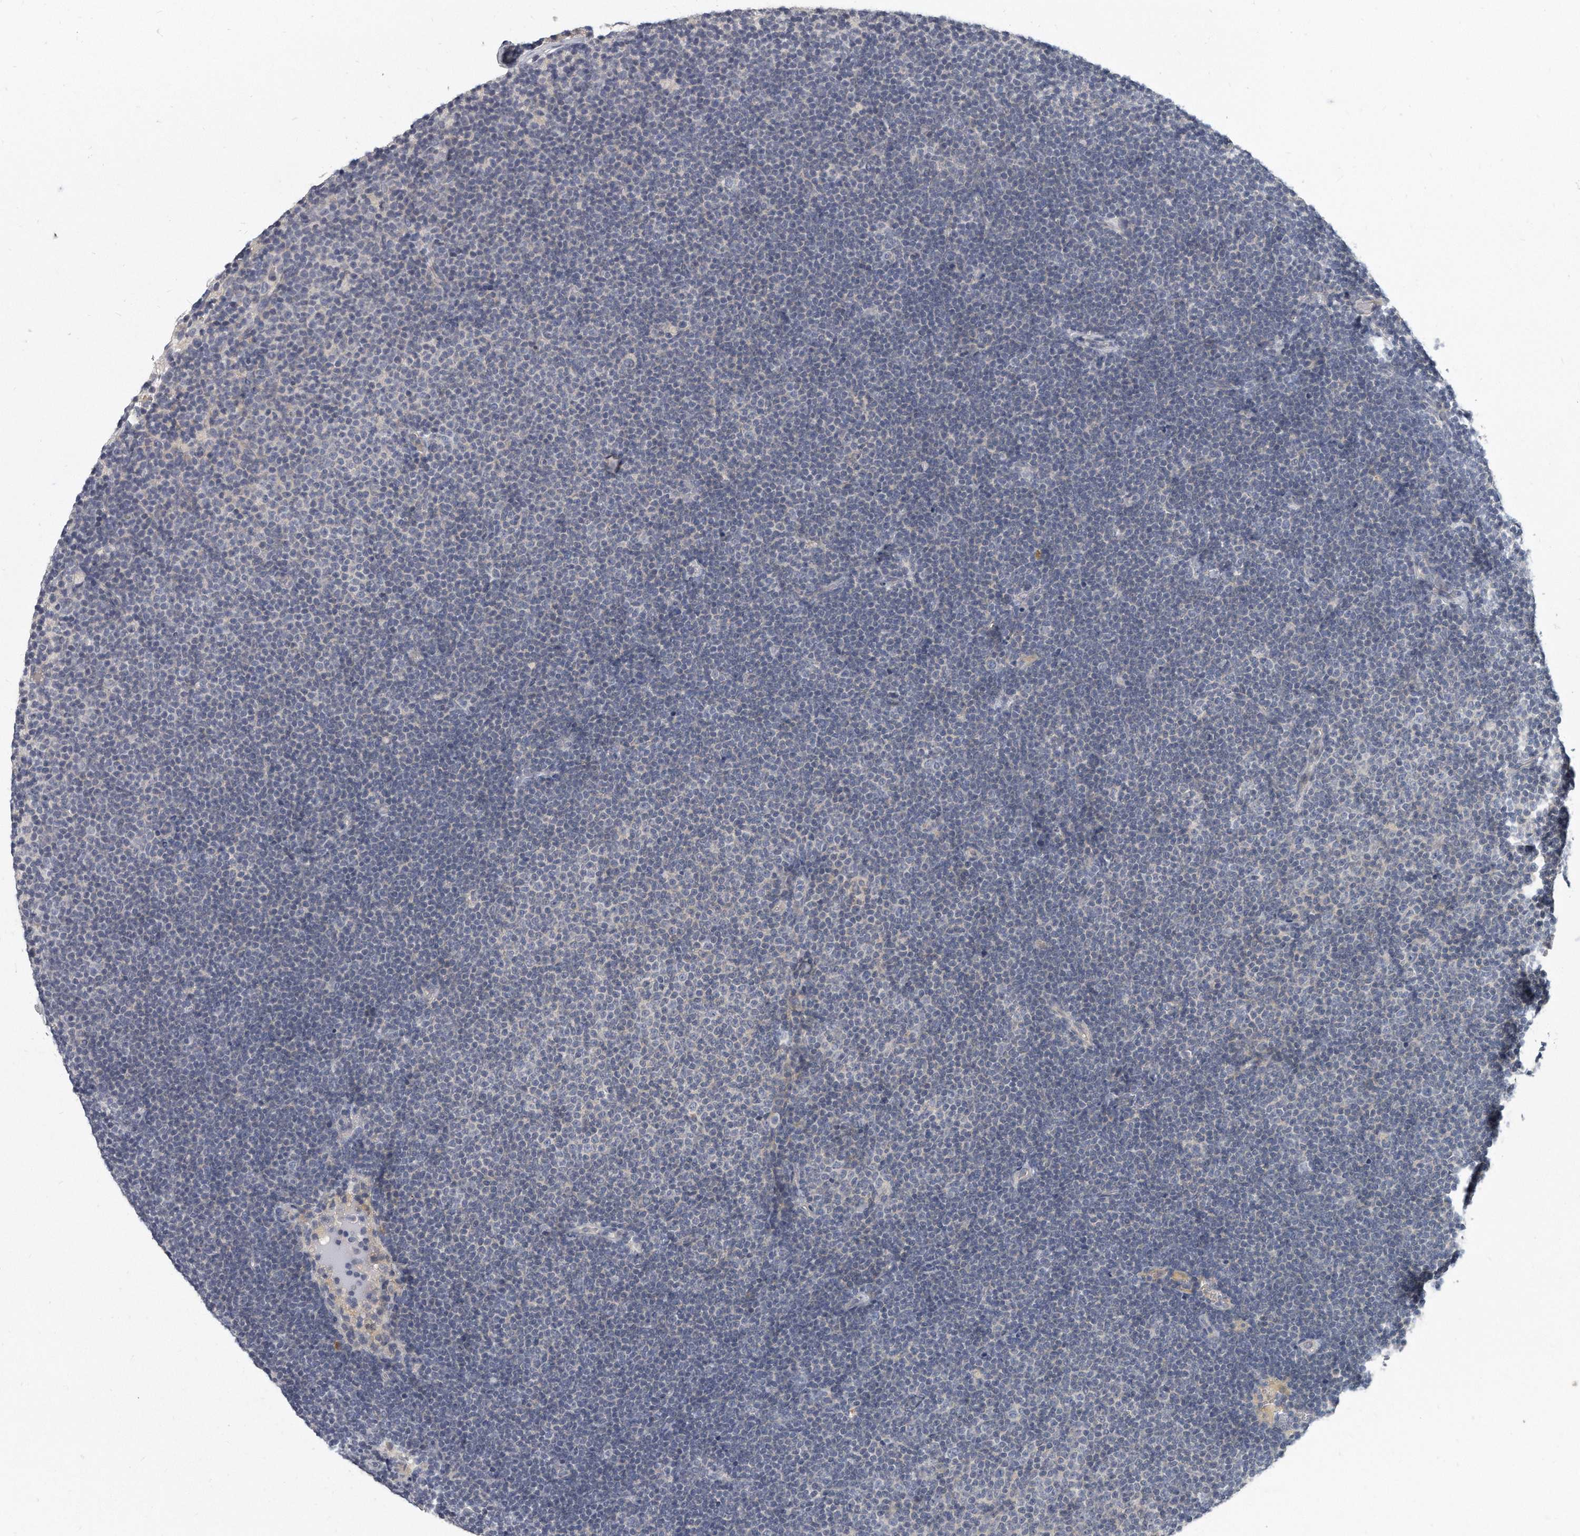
{"staining": {"intensity": "negative", "quantity": "none", "location": "none"}, "tissue": "lymphoma", "cell_type": "Tumor cells", "image_type": "cancer", "snomed": [{"axis": "morphology", "description": "Malignant lymphoma, non-Hodgkin's type, Low grade"}, {"axis": "topography", "description": "Lymph node"}], "caption": "There is no significant staining in tumor cells of lymphoma.", "gene": "PLEKHA6", "patient": {"sex": "female", "age": 53}}